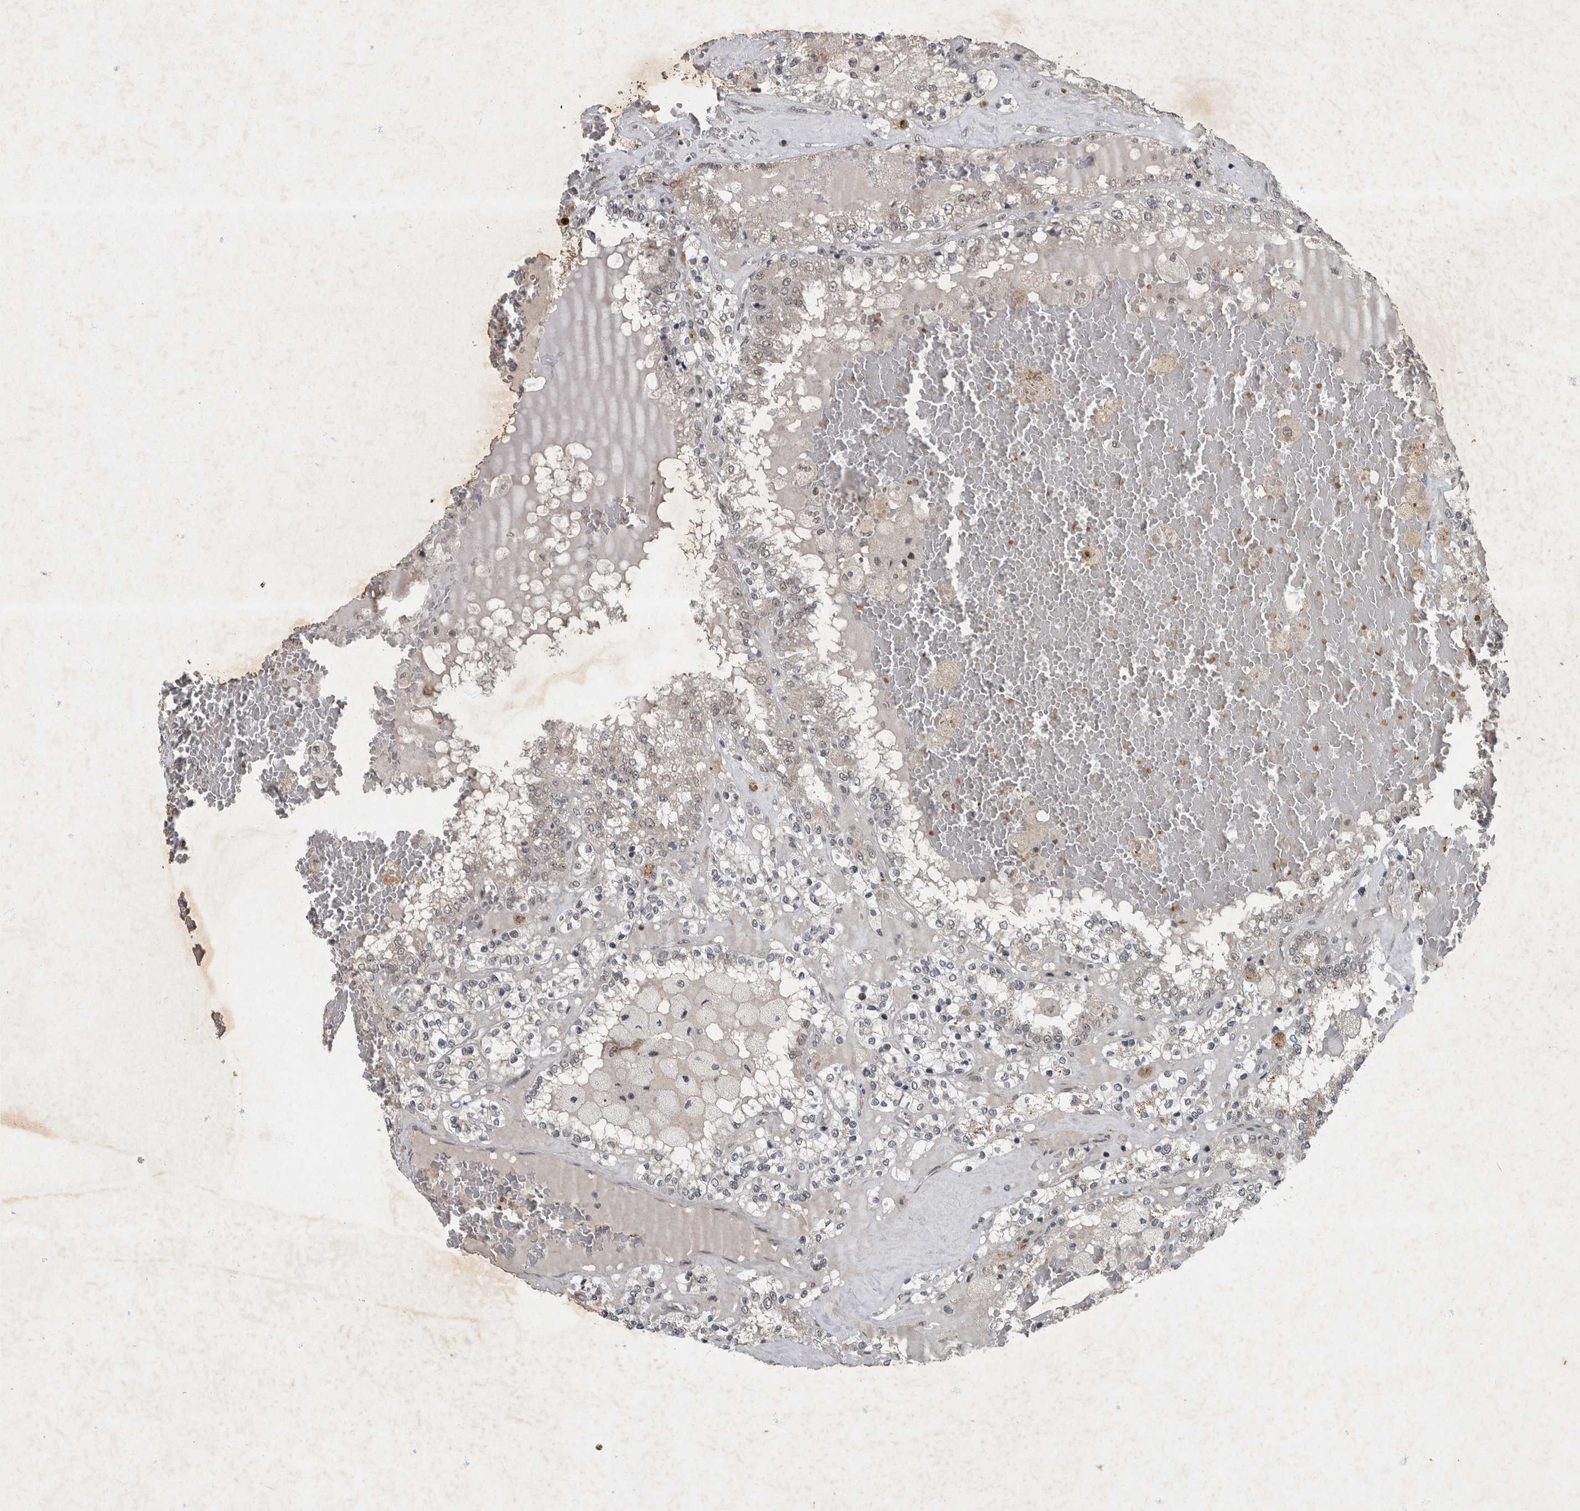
{"staining": {"intensity": "weak", "quantity": "<25%", "location": "nuclear"}, "tissue": "renal cancer", "cell_type": "Tumor cells", "image_type": "cancer", "snomed": [{"axis": "morphology", "description": "Adenocarcinoma, NOS"}, {"axis": "topography", "description": "Kidney"}], "caption": "This is a photomicrograph of immunohistochemistry (IHC) staining of renal cancer, which shows no expression in tumor cells. (DAB IHC with hematoxylin counter stain).", "gene": "WDR33", "patient": {"sex": "female", "age": 56}}